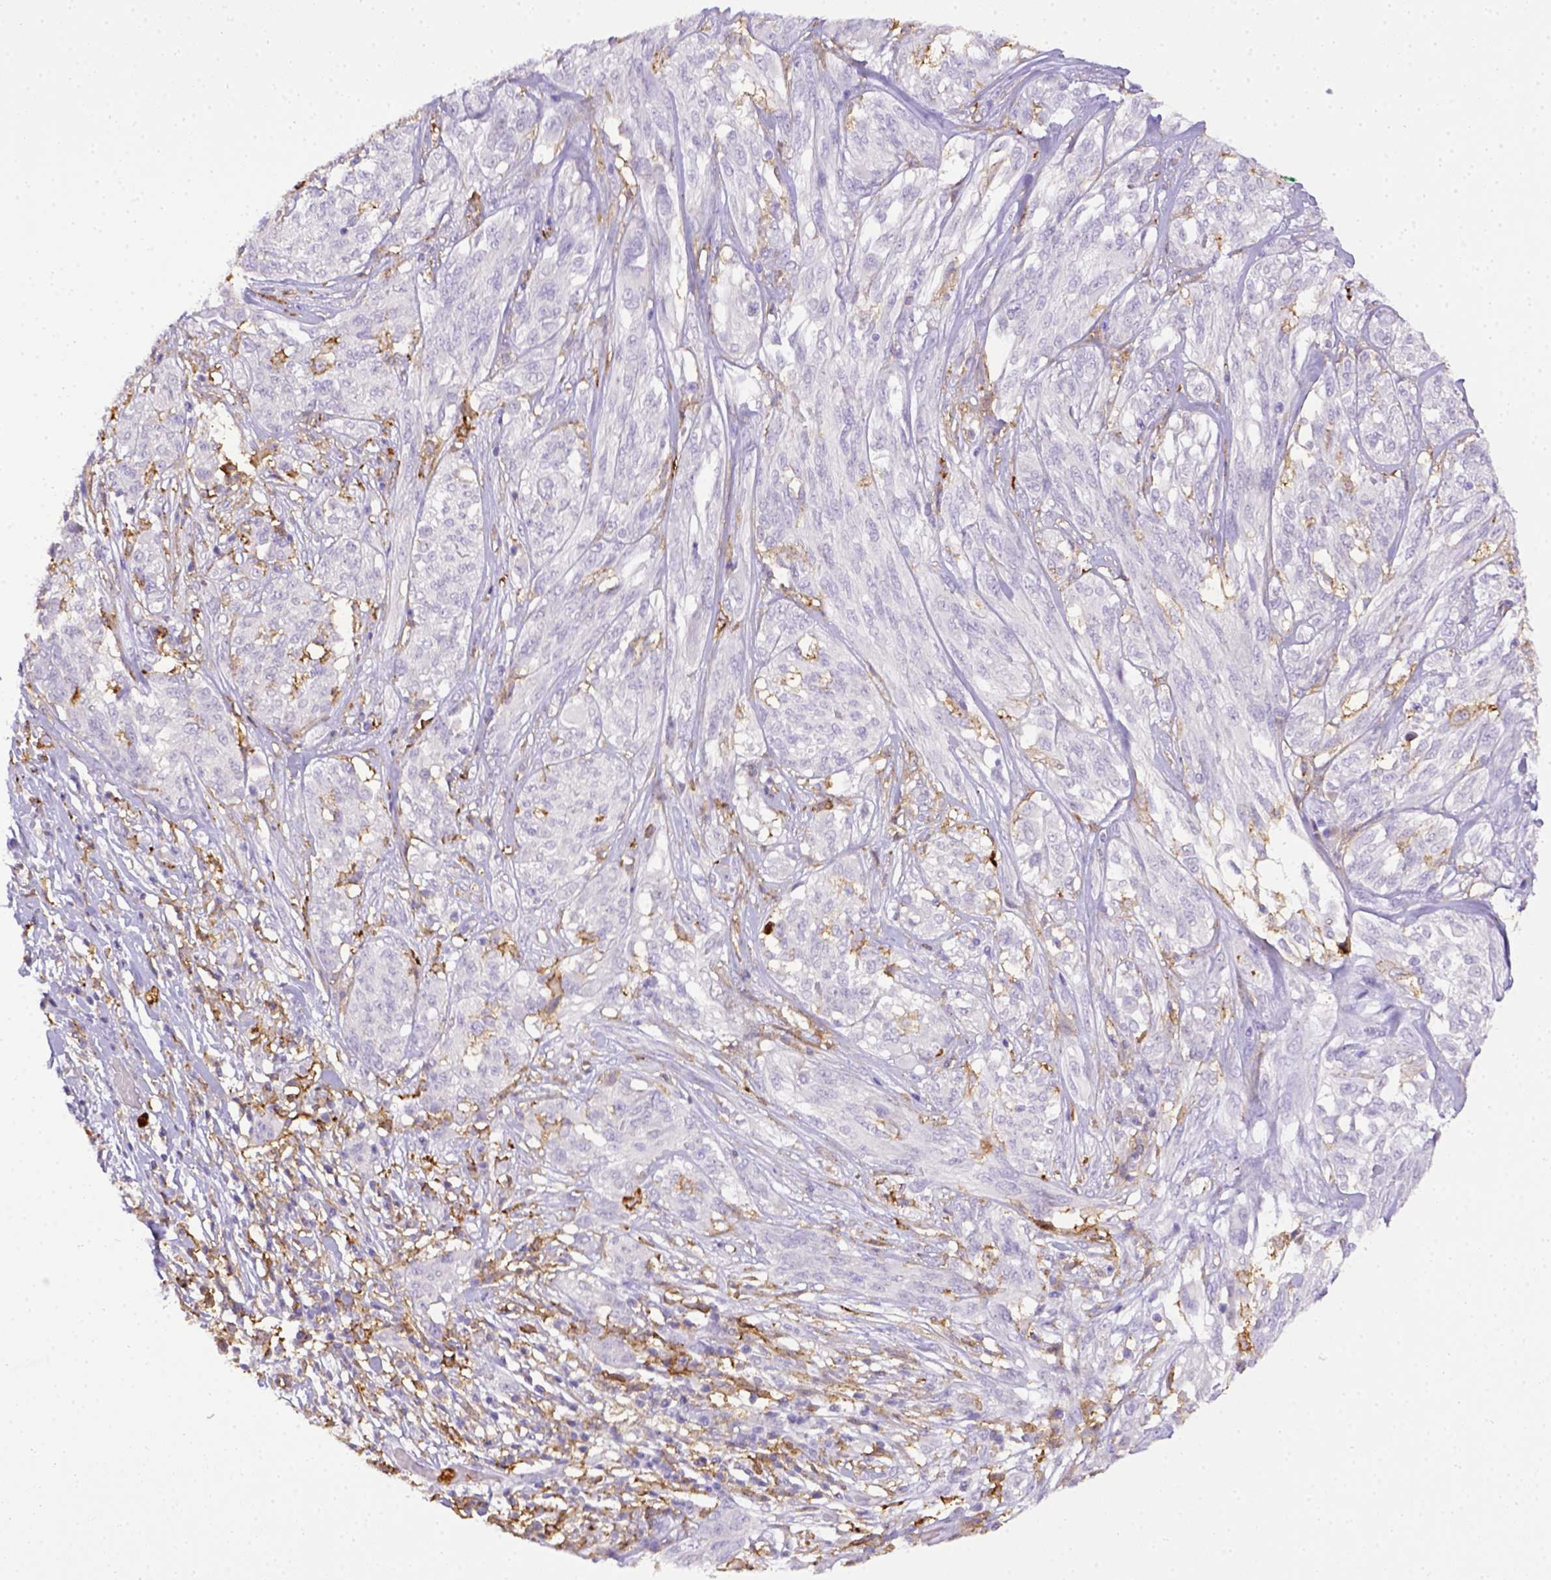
{"staining": {"intensity": "negative", "quantity": "none", "location": "none"}, "tissue": "melanoma", "cell_type": "Tumor cells", "image_type": "cancer", "snomed": [{"axis": "morphology", "description": "Malignant melanoma, NOS"}, {"axis": "topography", "description": "Skin"}], "caption": "This is a image of immunohistochemistry staining of malignant melanoma, which shows no staining in tumor cells.", "gene": "ITGAM", "patient": {"sex": "female", "age": 91}}